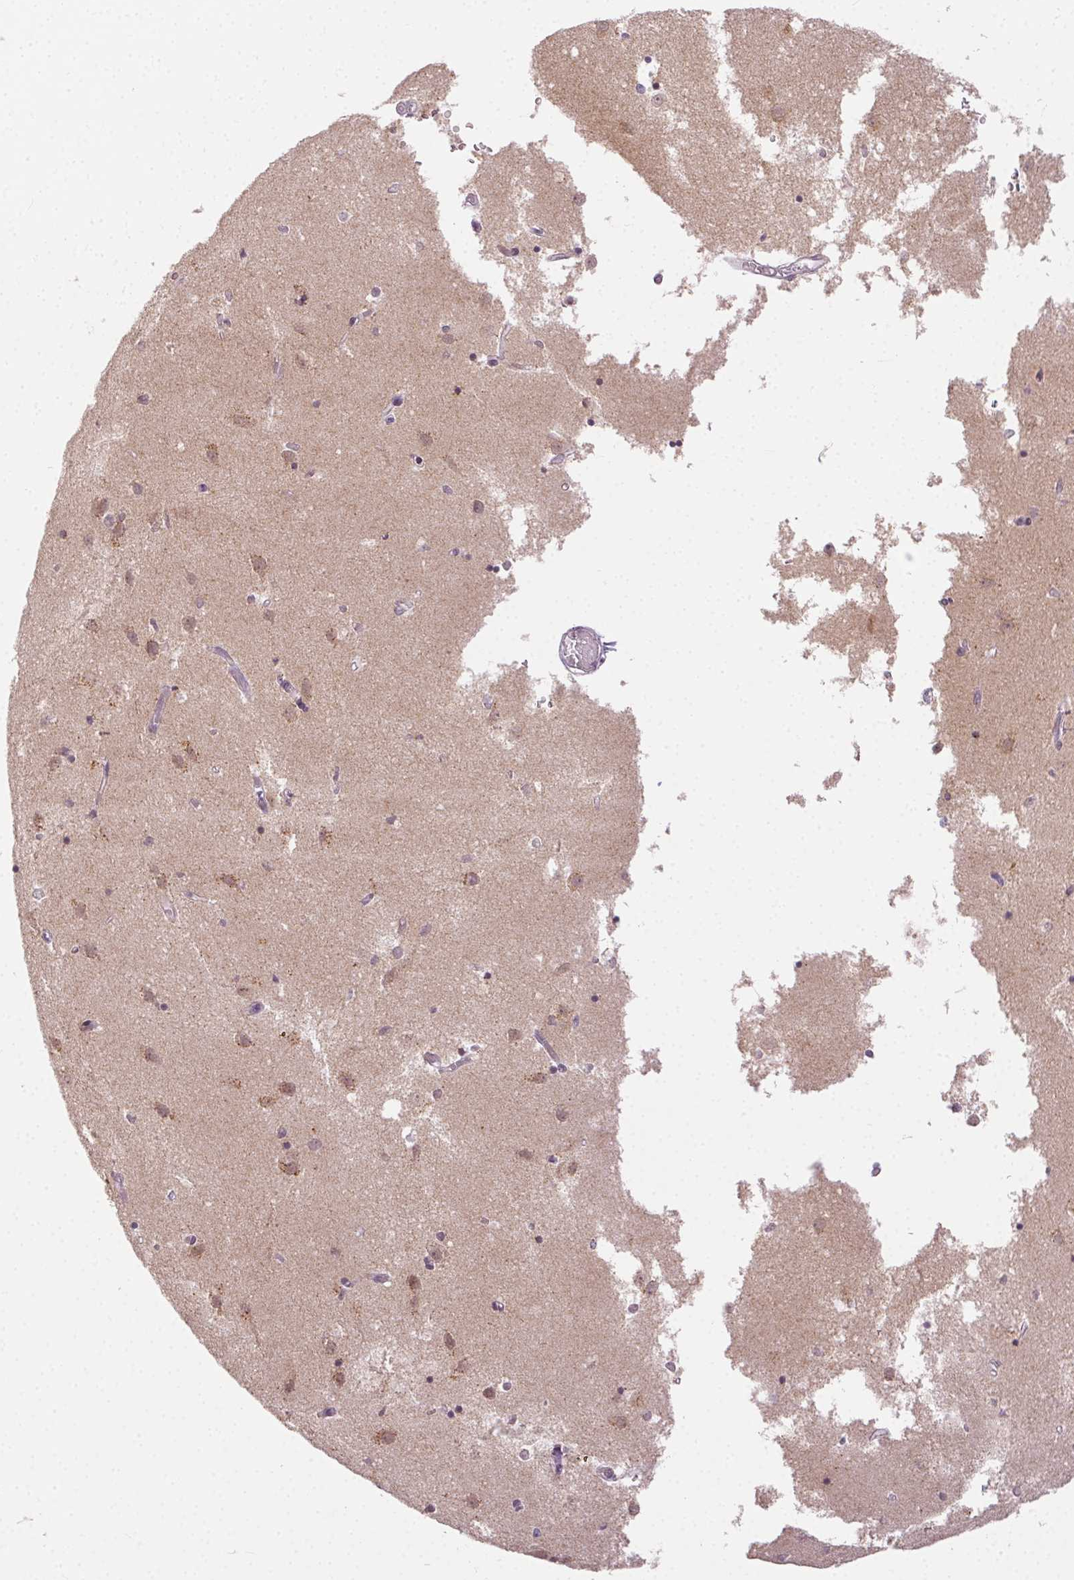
{"staining": {"intensity": "negative", "quantity": "none", "location": "none"}, "tissue": "caudate", "cell_type": "Glial cells", "image_type": "normal", "snomed": [{"axis": "morphology", "description": "Normal tissue, NOS"}, {"axis": "topography", "description": "Lateral ventricle wall"}], "caption": "Immunohistochemistry photomicrograph of normal human caudate stained for a protein (brown), which demonstrates no positivity in glial cells.", "gene": "FAM168A", "patient": {"sex": "male", "age": 54}}